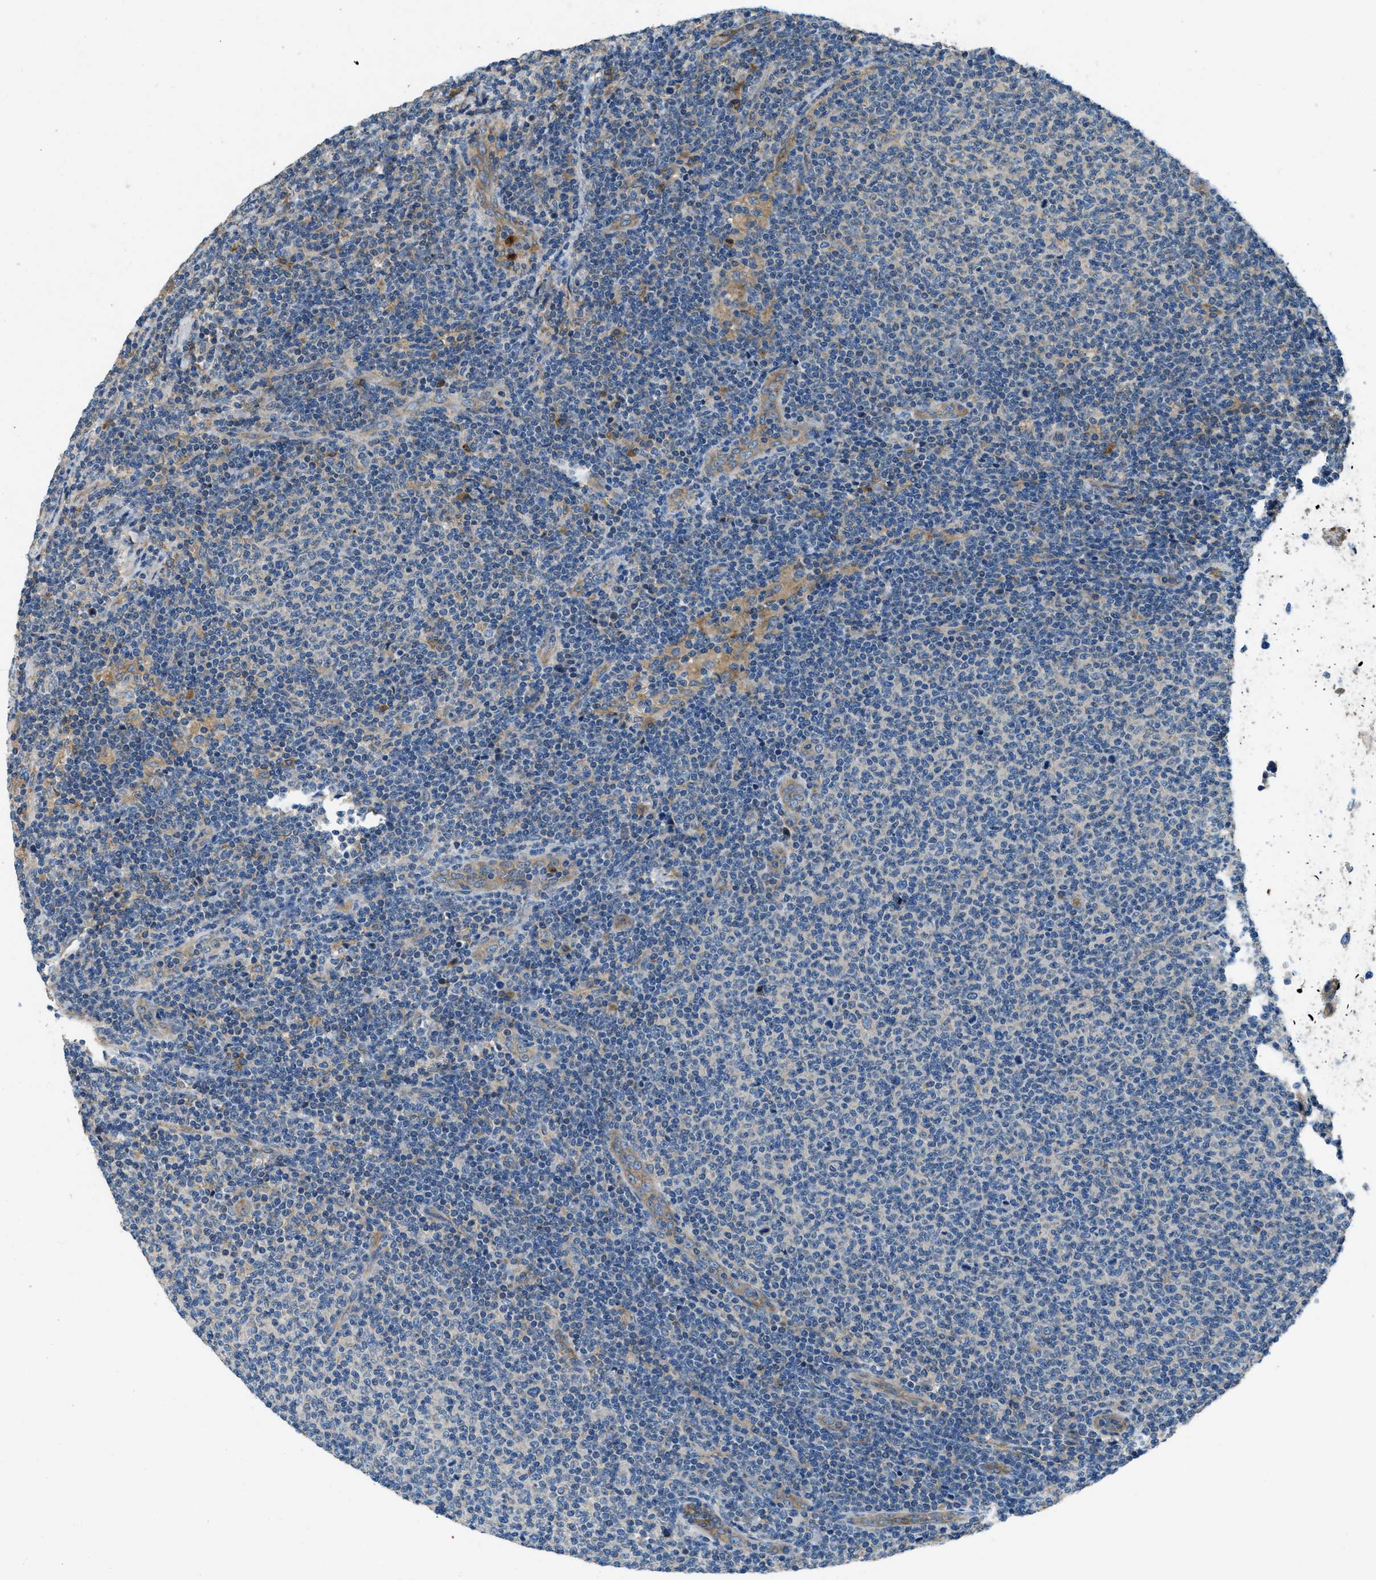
{"staining": {"intensity": "negative", "quantity": "none", "location": "none"}, "tissue": "lymphoma", "cell_type": "Tumor cells", "image_type": "cancer", "snomed": [{"axis": "morphology", "description": "Malignant lymphoma, non-Hodgkin's type, Low grade"}, {"axis": "topography", "description": "Lymph node"}], "caption": "IHC photomicrograph of neoplastic tissue: lymphoma stained with DAB exhibits no significant protein expression in tumor cells.", "gene": "GIMAP8", "patient": {"sex": "male", "age": 66}}